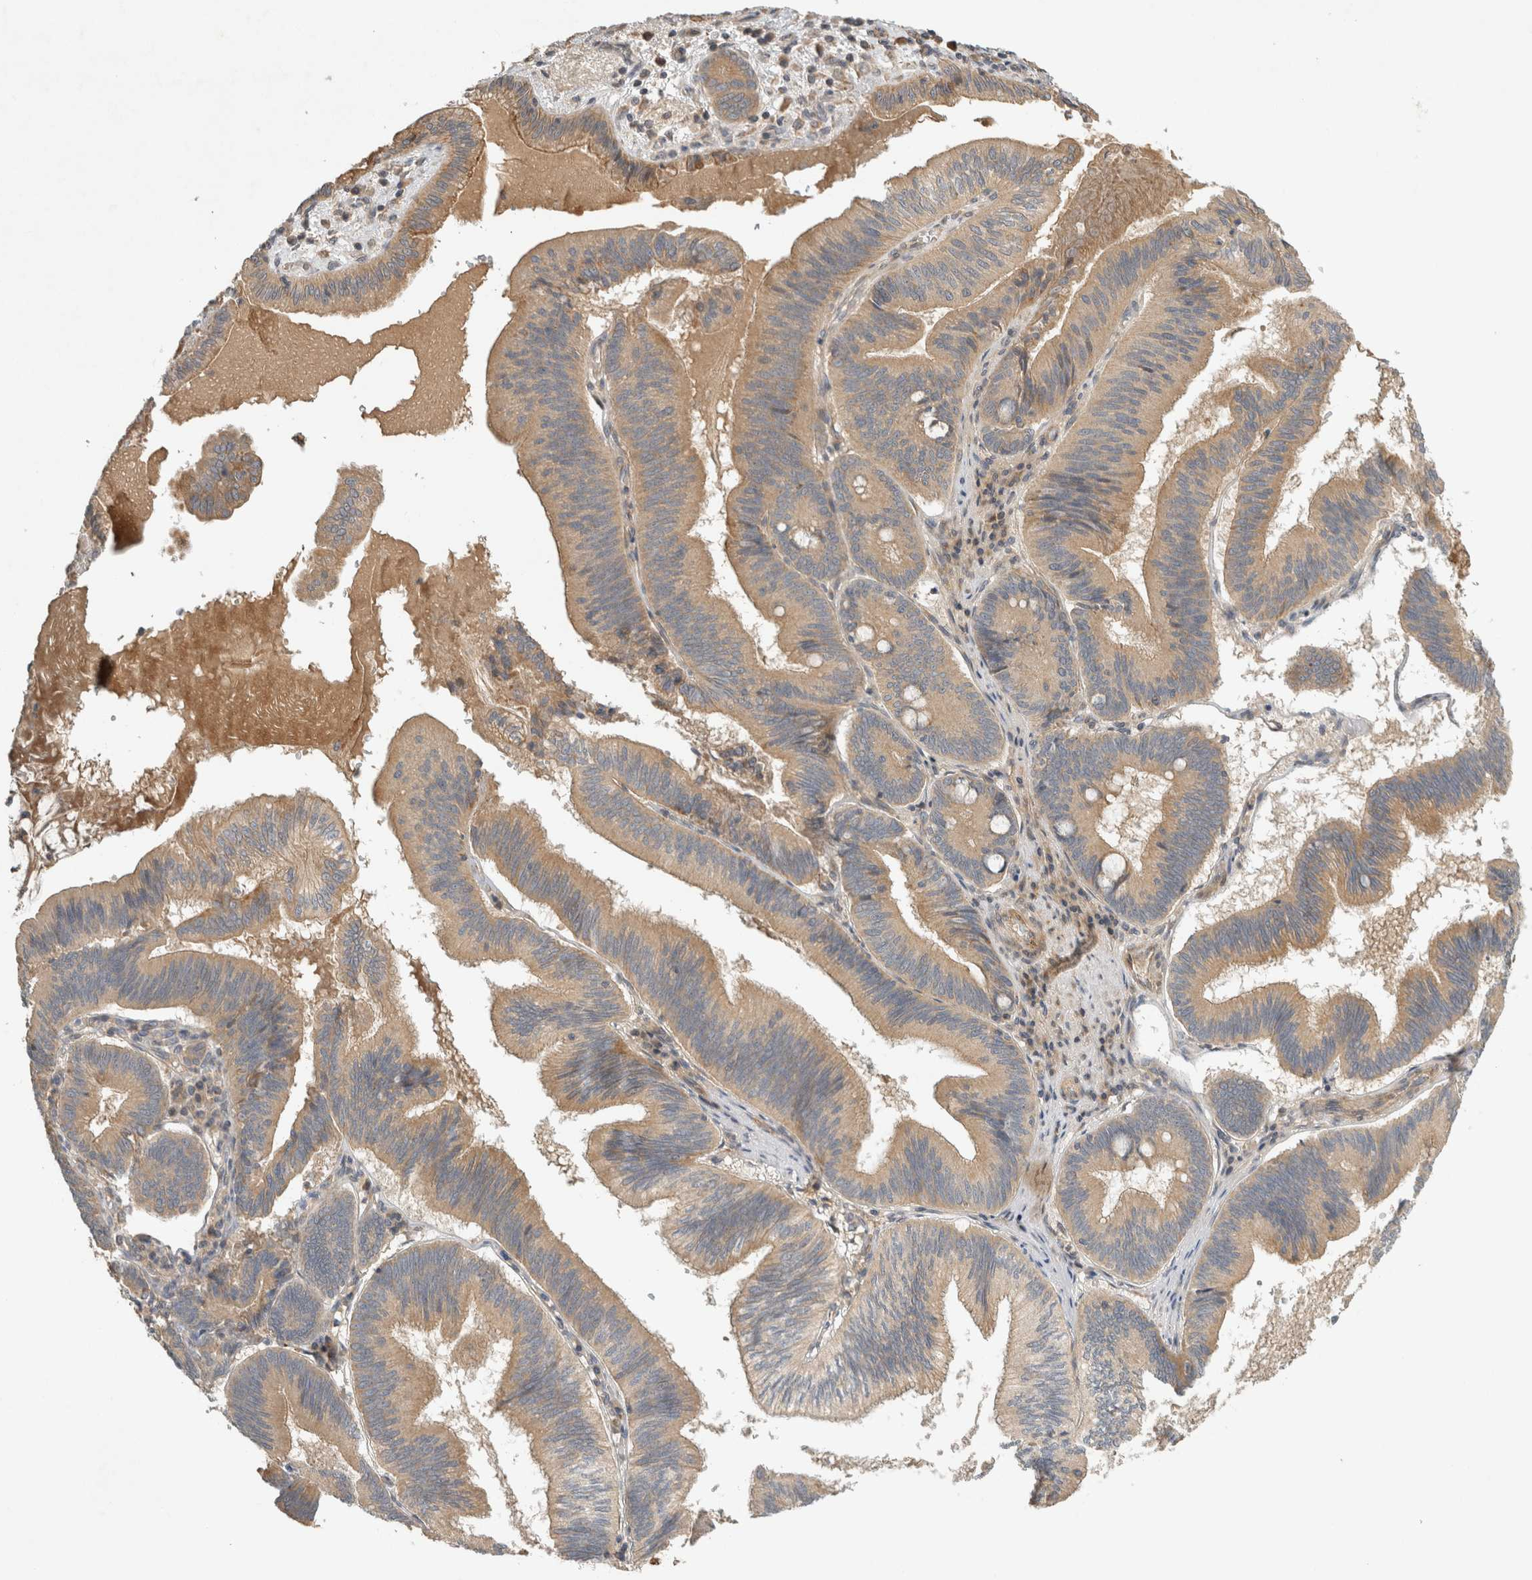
{"staining": {"intensity": "weak", "quantity": ">75%", "location": "cytoplasmic/membranous"}, "tissue": "pancreatic cancer", "cell_type": "Tumor cells", "image_type": "cancer", "snomed": [{"axis": "morphology", "description": "Adenocarcinoma, NOS"}, {"axis": "topography", "description": "Pancreas"}], "caption": "Protein expression analysis of pancreatic cancer demonstrates weak cytoplasmic/membranous positivity in approximately >75% of tumor cells.", "gene": "ARMC9", "patient": {"sex": "male", "age": 82}}